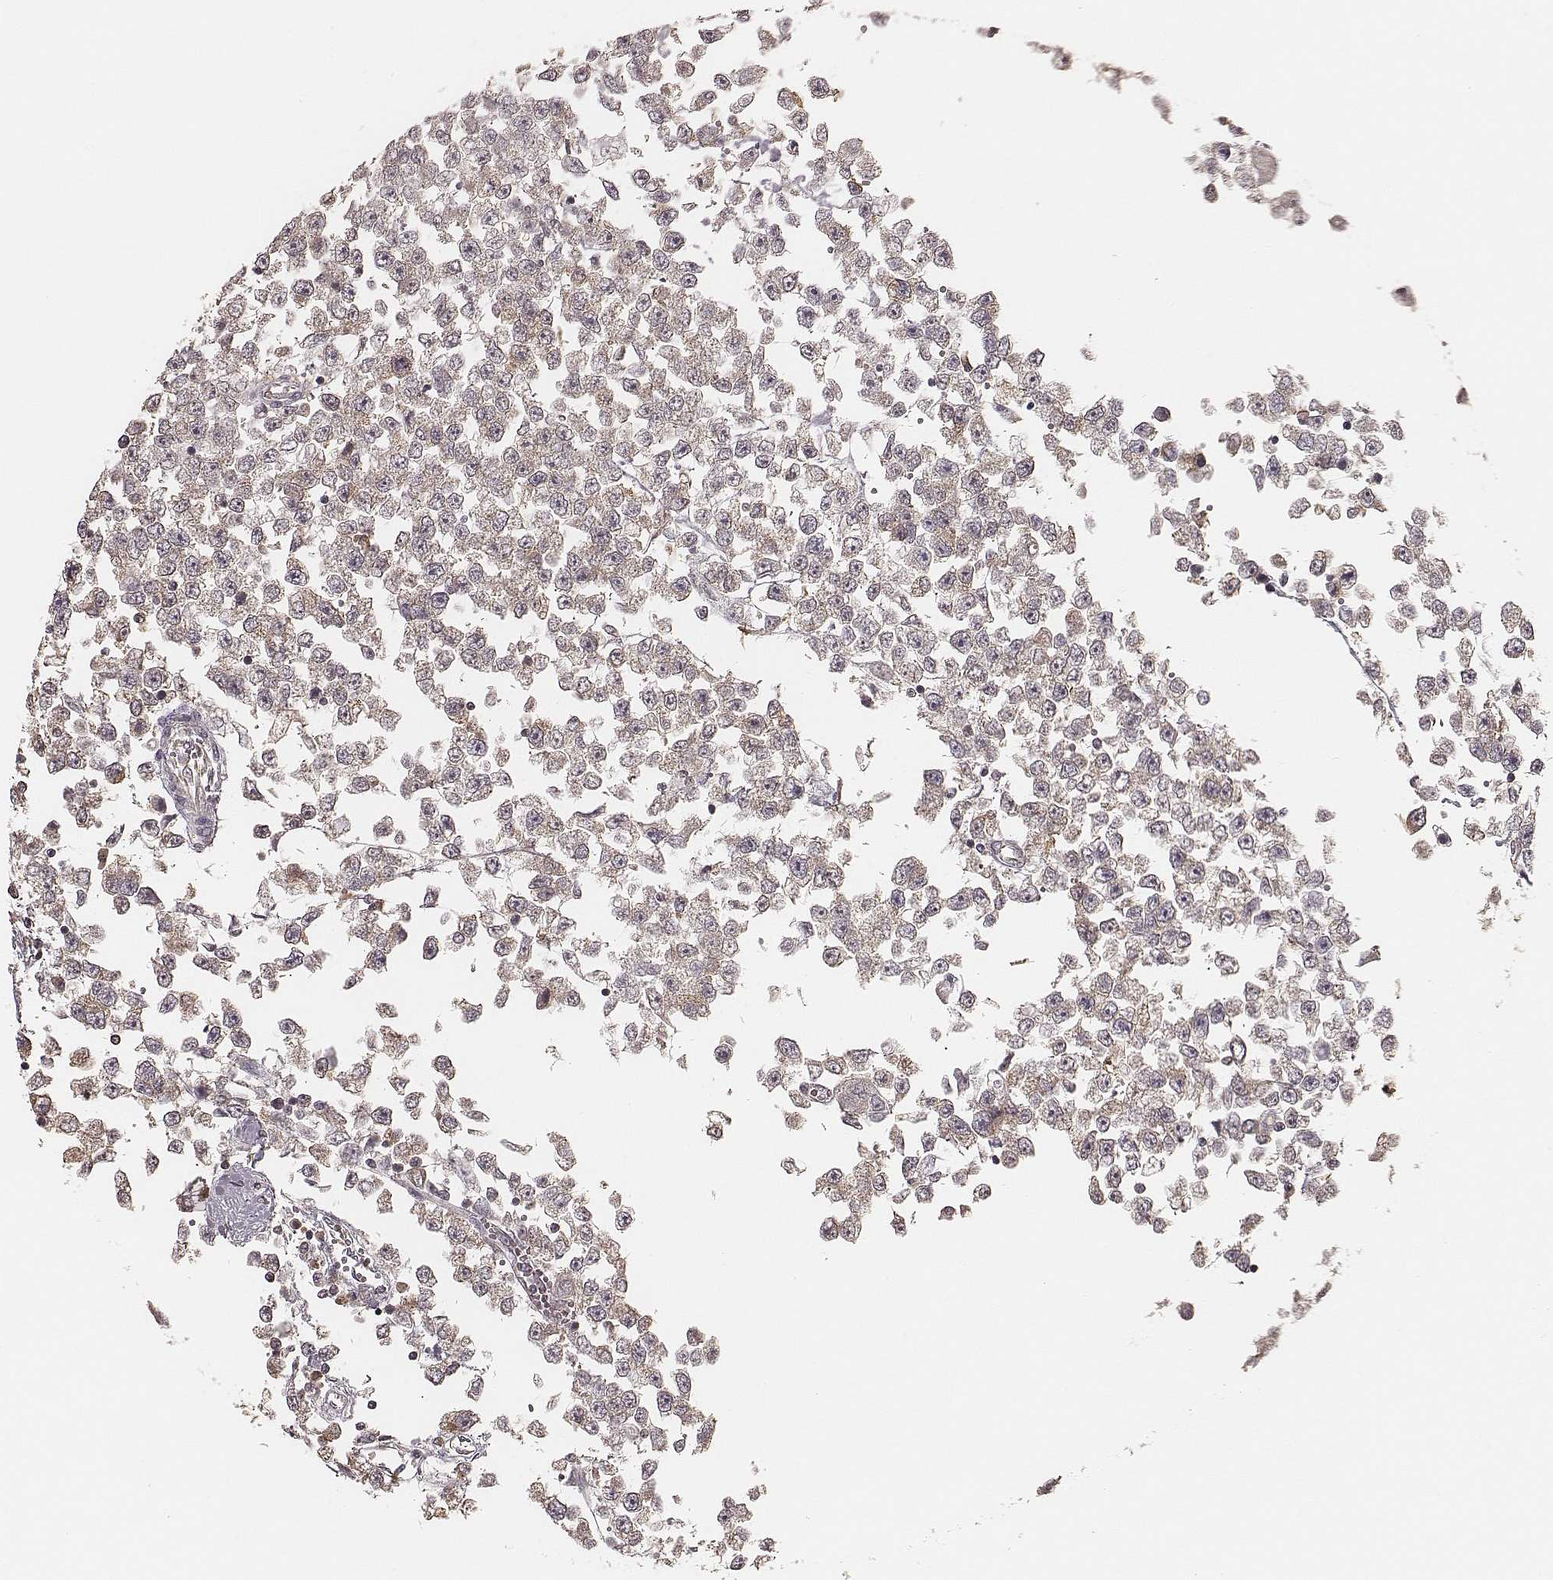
{"staining": {"intensity": "moderate", "quantity": ">75%", "location": "cytoplasmic/membranous"}, "tissue": "testis cancer", "cell_type": "Tumor cells", "image_type": "cancer", "snomed": [{"axis": "morphology", "description": "Seminoma, NOS"}, {"axis": "topography", "description": "Testis"}], "caption": "Immunohistochemistry (IHC) staining of testis cancer (seminoma), which demonstrates medium levels of moderate cytoplasmic/membranous expression in about >75% of tumor cells indicating moderate cytoplasmic/membranous protein positivity. The staining was performed using DAB (brown) for protein detection and nuclei were counterstained in hematoxylin (blue).", "gene": "CARS1", "patient": {"sex": "male", "age": 34}}